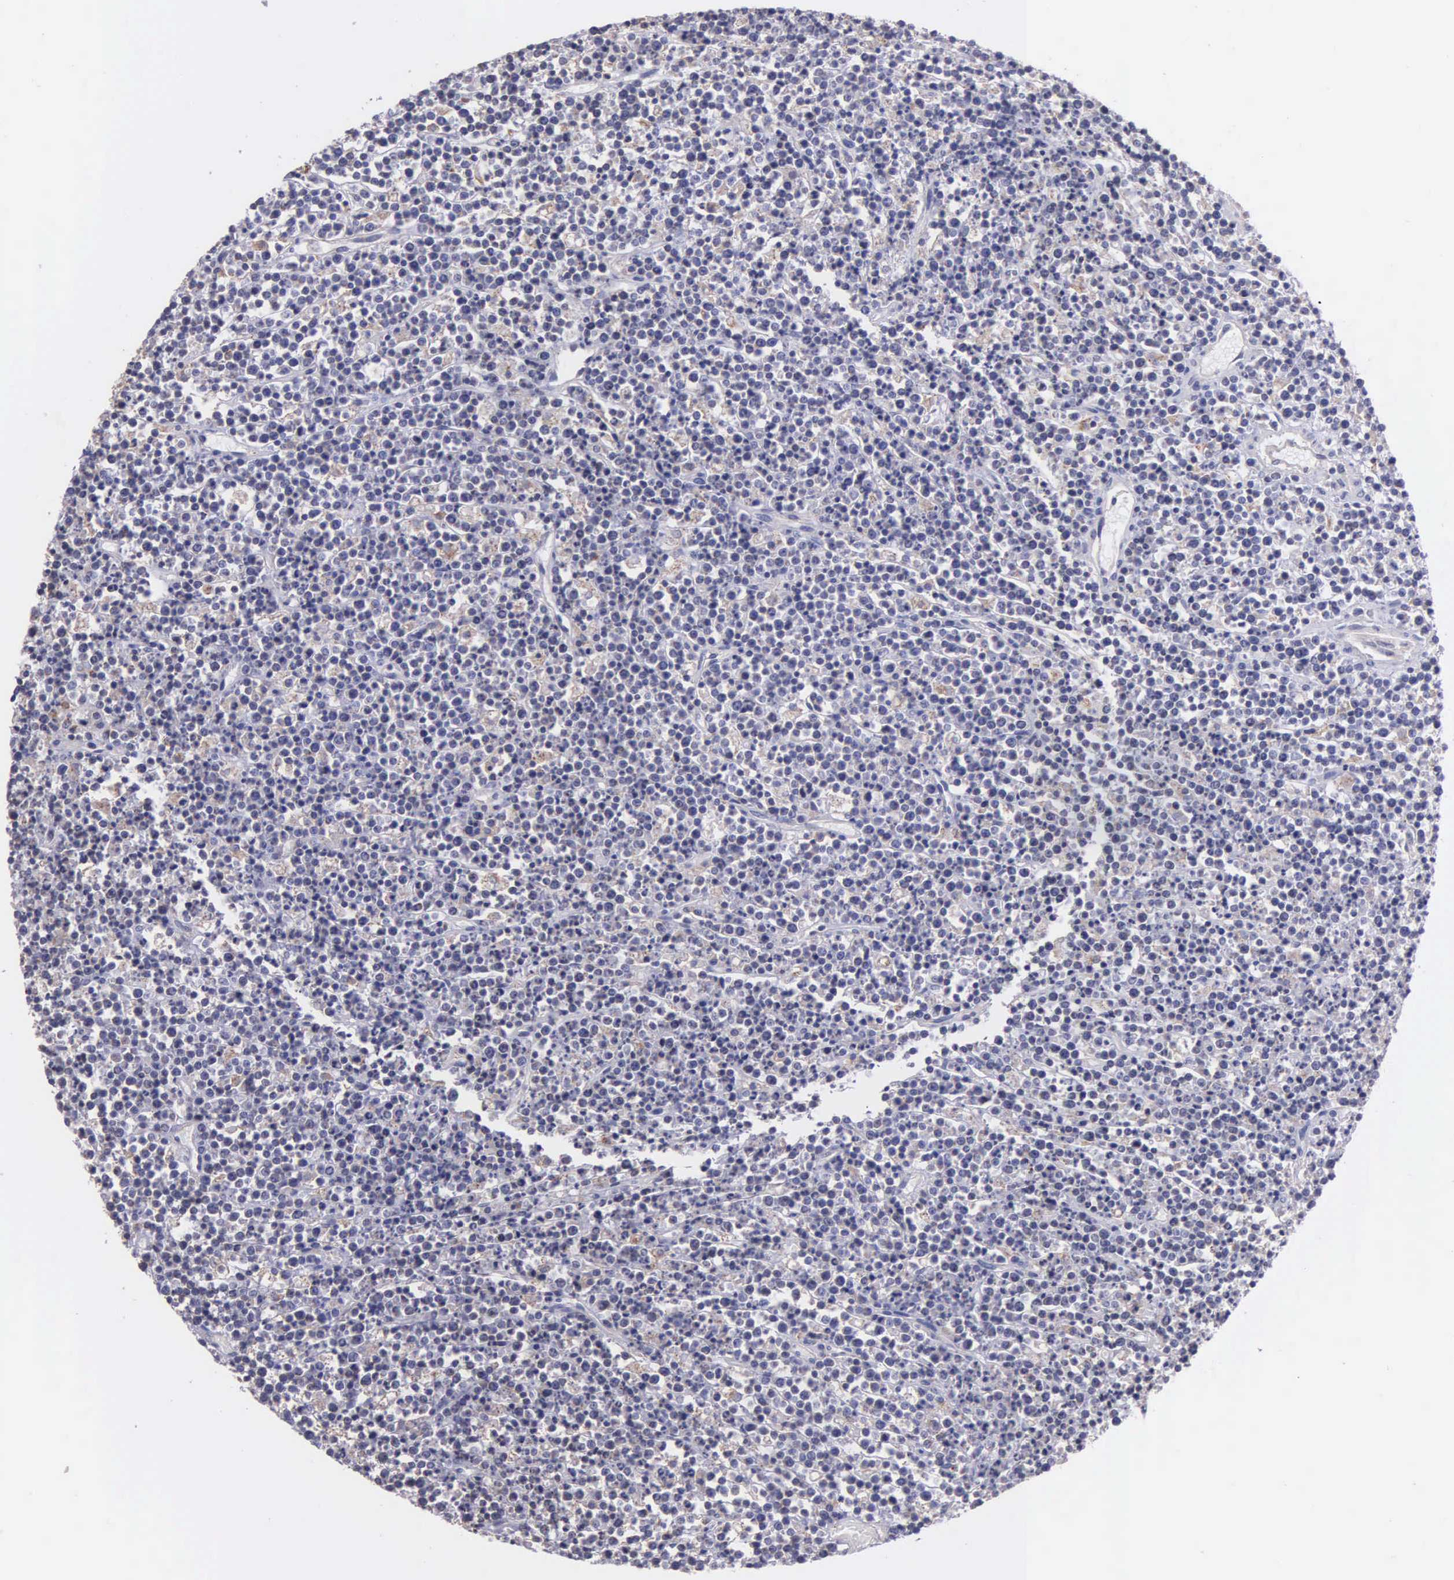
{"staining": {"intensity": "negative", "quantity": "none", "location": "none"}, "tissue": "lymphoma", "cell_type": "Tumor cells", "image_type": "cancer", "snomed": [{"axis": "morphology", "description": "Malignant lymphoma, non-Hodgkin's type, High grade"}, {"axis": "topography", "description": "Ovary"}], "caption": "DAB (3,3'-diaminobenzidine) immunohistochemical staining of malignant lymphoma, non-Hodgkin's type (high-grade) shows no significant expression in tumor cells.", "gene": "MIA2", "patient": {"sex": "female", "age": 56}}